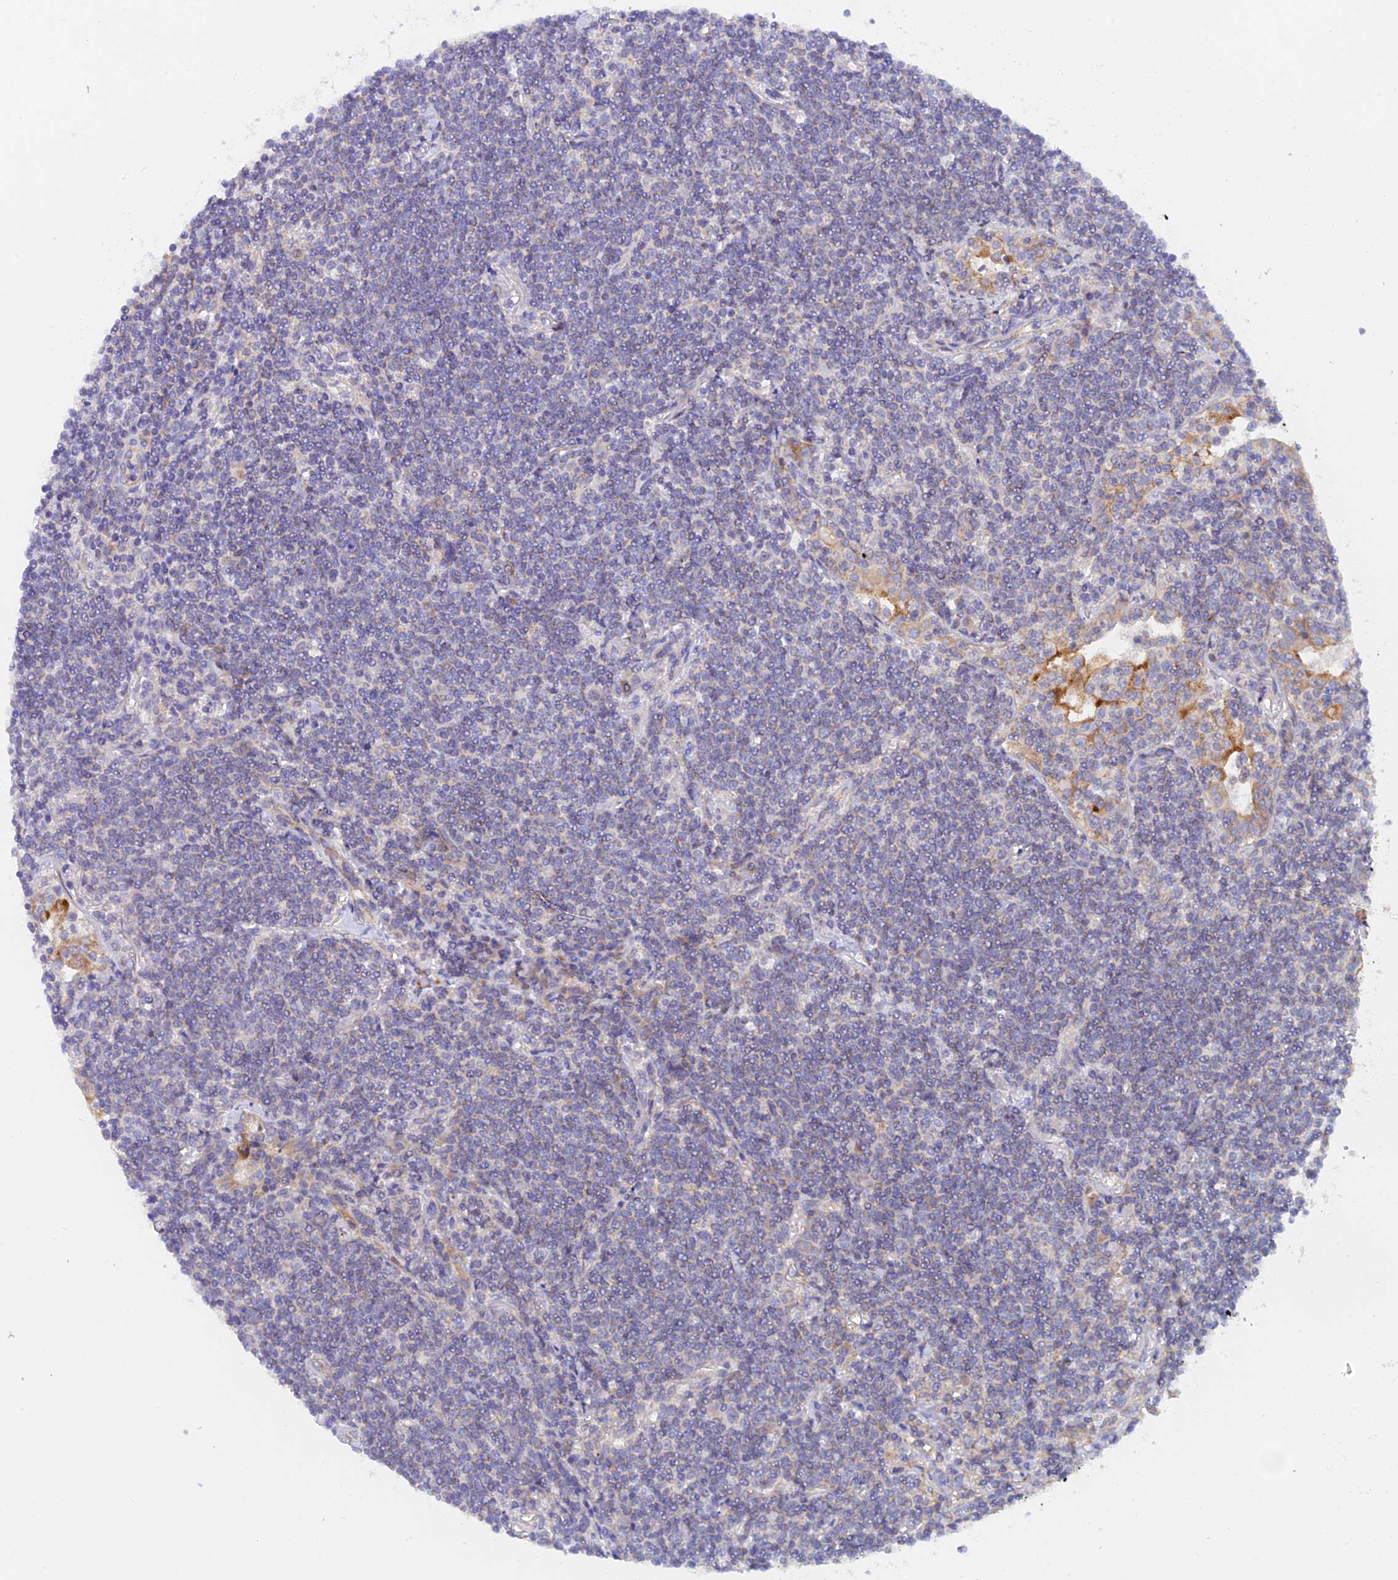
{"staining": {"intensity": "negative", "quantity": "none", "location": "none"}, "tissue": "lymphoma", "cell_type": "Tumor cells", "image_type": "cancer", "snomed": [{"axis": "morphology", "description": "Malignant lymphoma, non-Hodgkin's type, Low grade"}, {"axis": "topography", "description": "Lung"}], "caption": "This is an IHC histopathology image of human malignant lymphoma, non-Hodgkin's type (low-grade). There is no expression in tumor cells.", "gene": "RANBP6", "patient": {"sex": "female", "age": 71}}